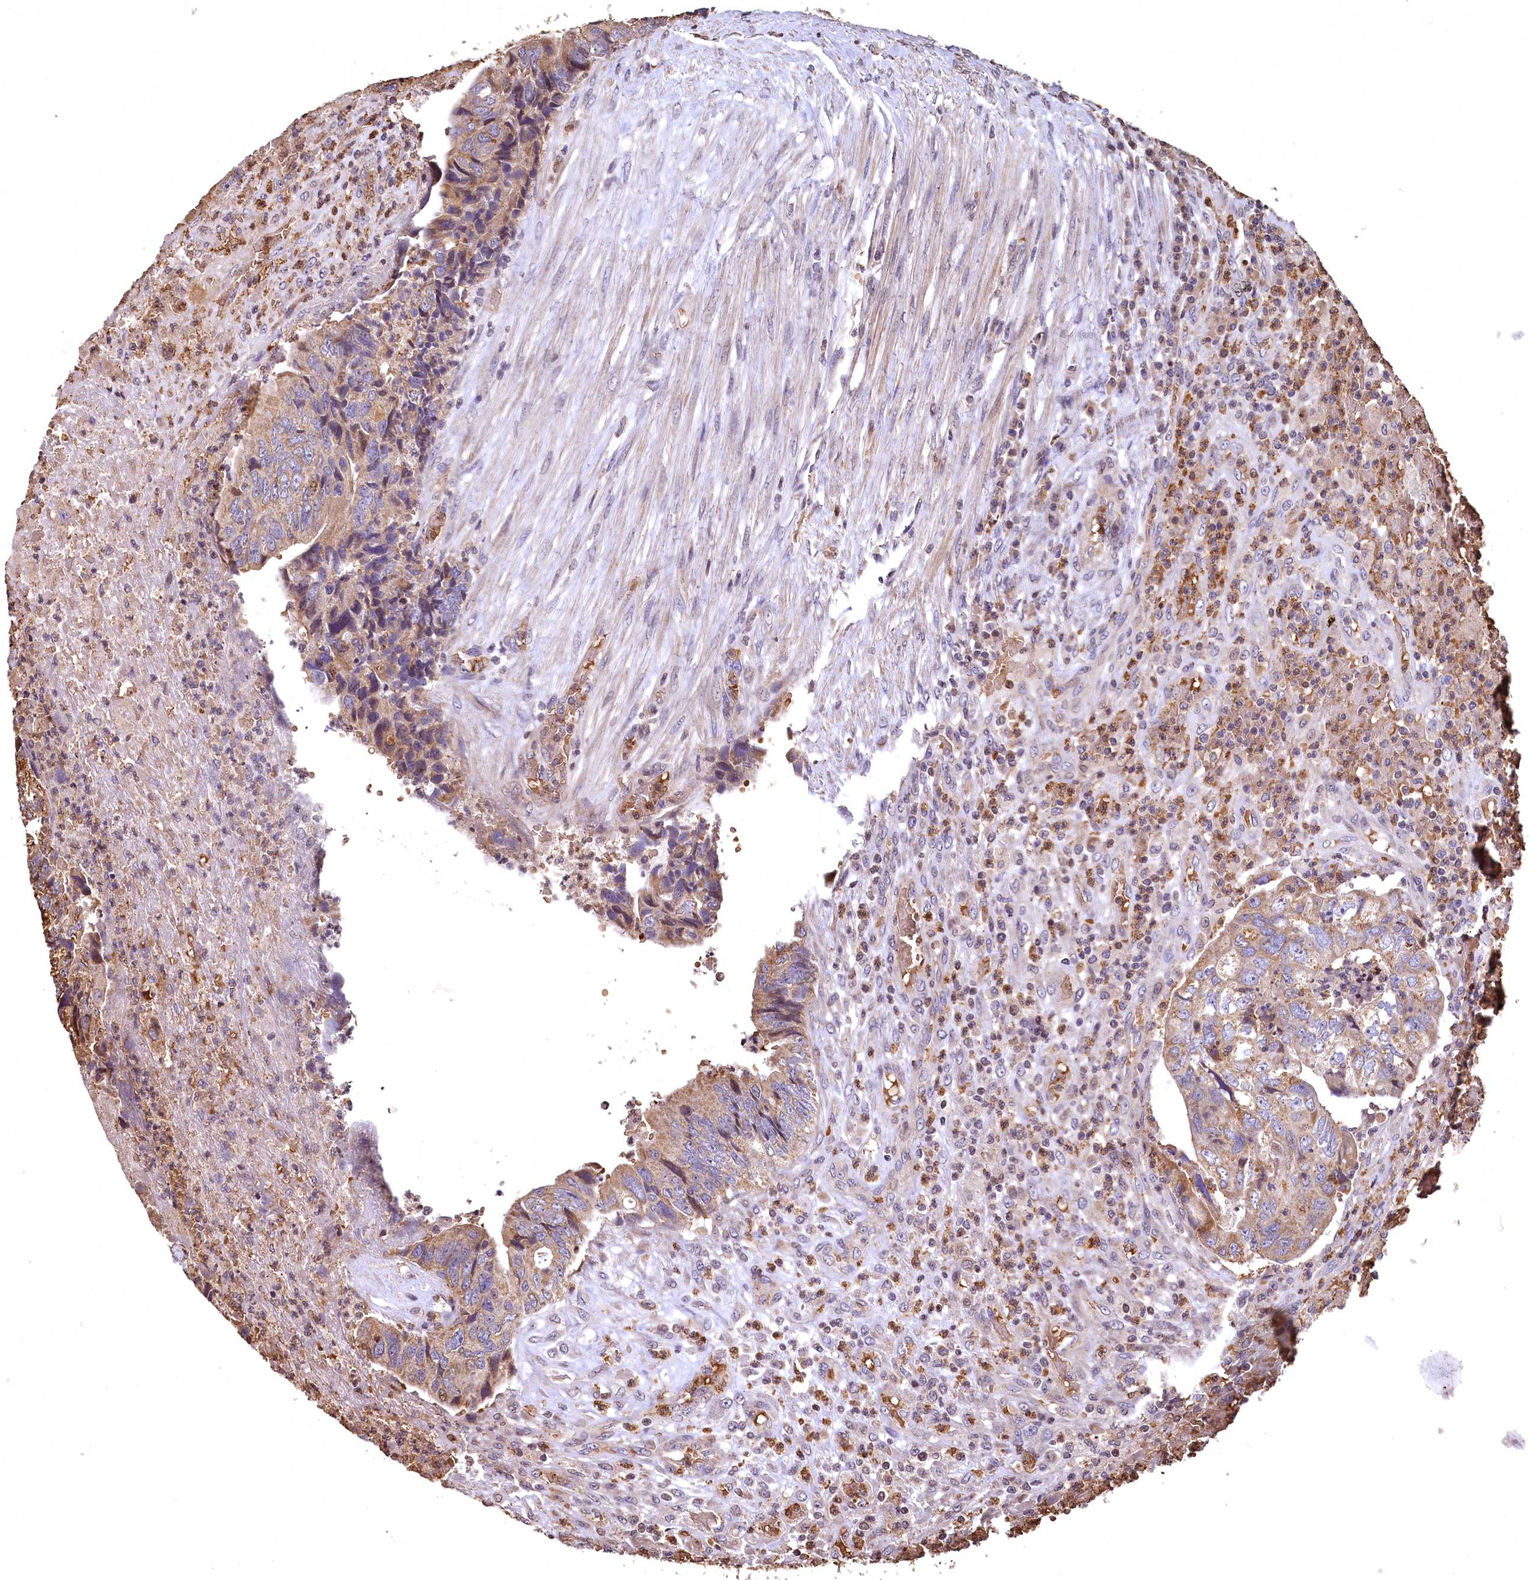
{"staining": {"intensity": "moderate", "quantity": ">75%", "location": "cytoplasmic/membranous"}, "tissue": "colorectal cancer", "cell_type": "Tumor cells", "image_type": "cancer", "snomed": [{"axis": "morphology", "description": "Adenocarcinoma, NOS"}, {"axis": "topography", "description": "Colon"}], "caption": "Colorectal cancer (adenocarcinoma) stained with DAB immunohistochemistry exhibits medium levels of moderate cytoplasmic/membranous positivity in about >75% of tumor cells.", "gene": "SPTA1", "patient": {"sex": "female", "age": 67}}